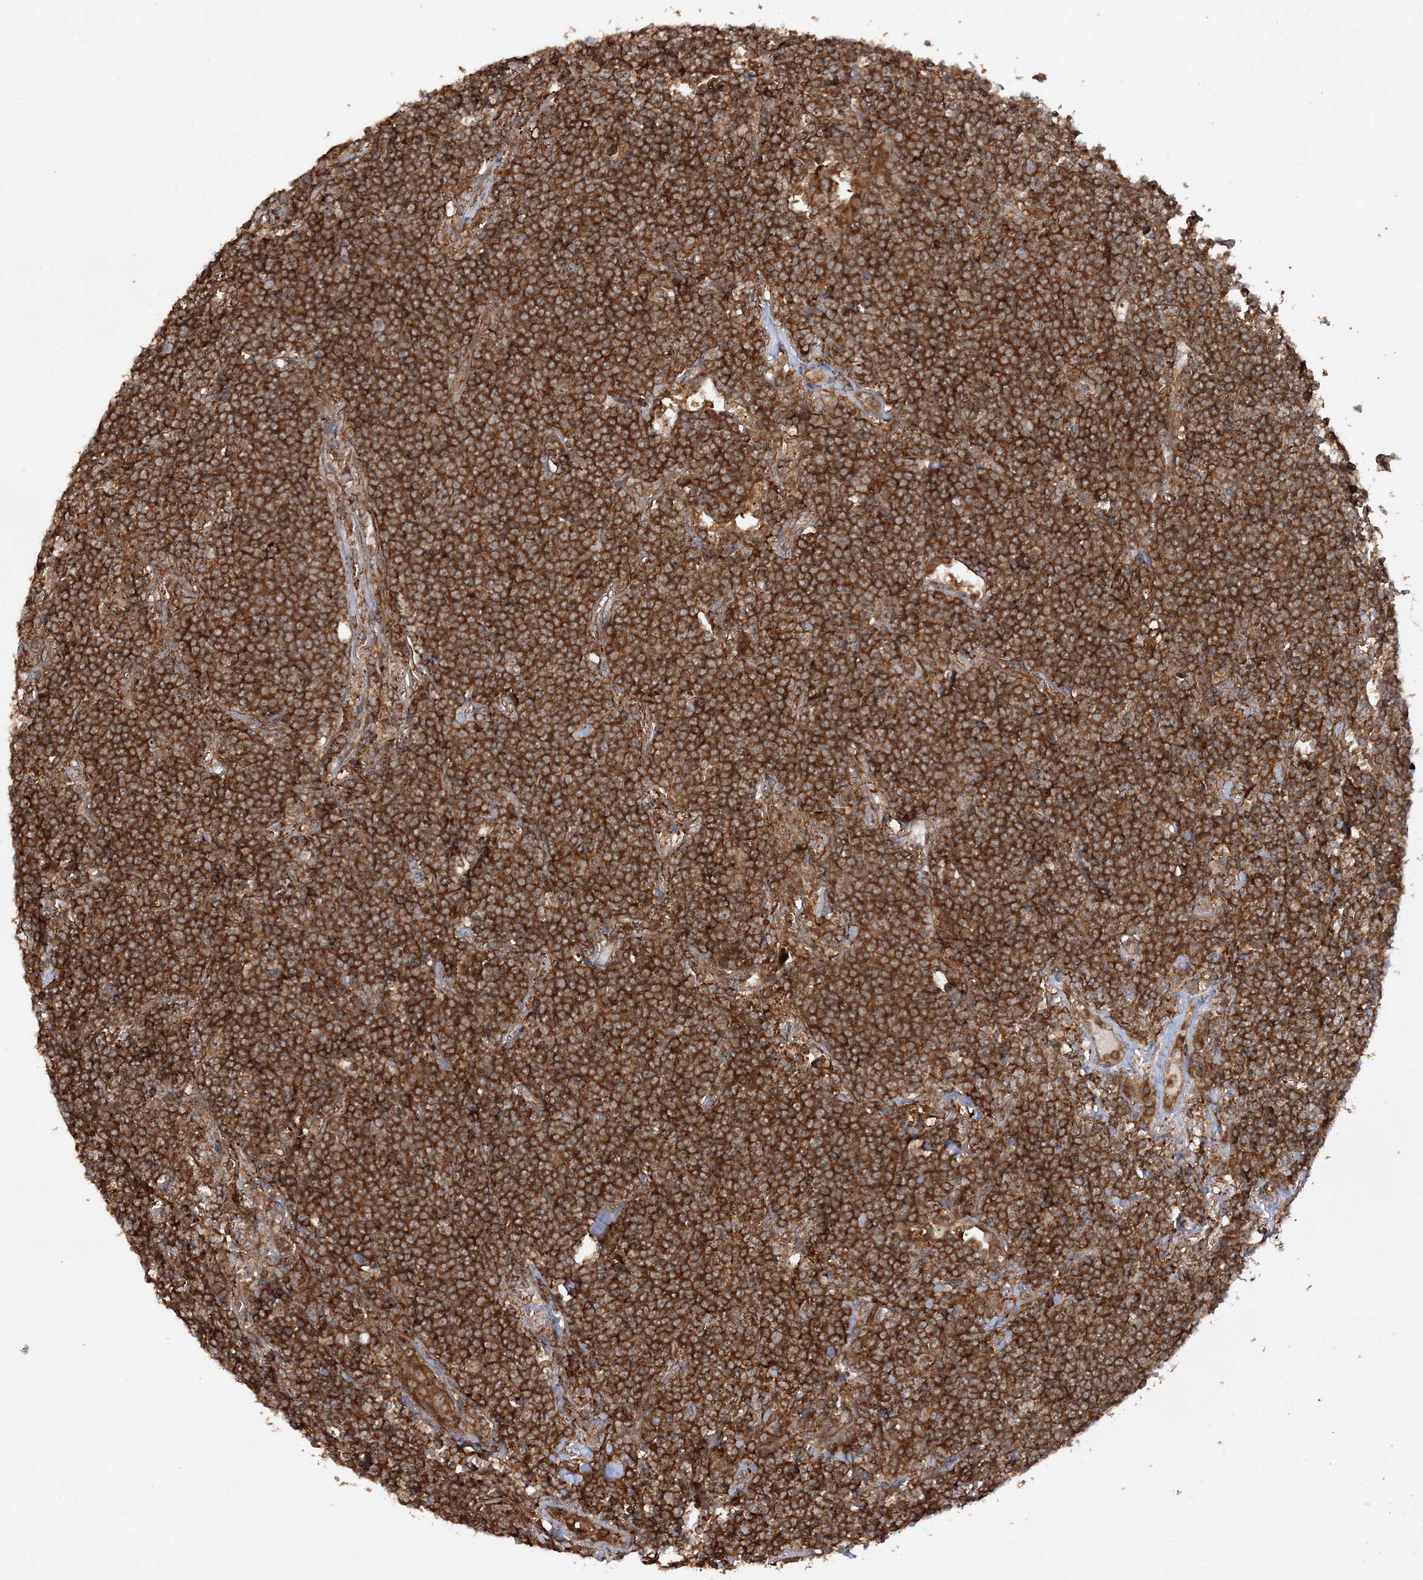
{"staining": {"intensity": "strong", "quantity": ">75%", "location": "cytoplasmic/membranous"}, "tissue": "lymphoma", "cell_type": "Tumor cells", "image_type": "cancer", "snomed": [{"axis": "morphology", "description": "Malignant lymphoma, non-Hodgkin's type, Low grade"}, {"axis": "topography", "description": "Lung"}], "caption": "Strong cytoplasmic/membranous positivity for a protein is seen in about >75% of tumor cells of lymphoma using immunohistochemistry (IHC).", "gene": "WDR37", "patient": {"sex": "female", "age": 71}}